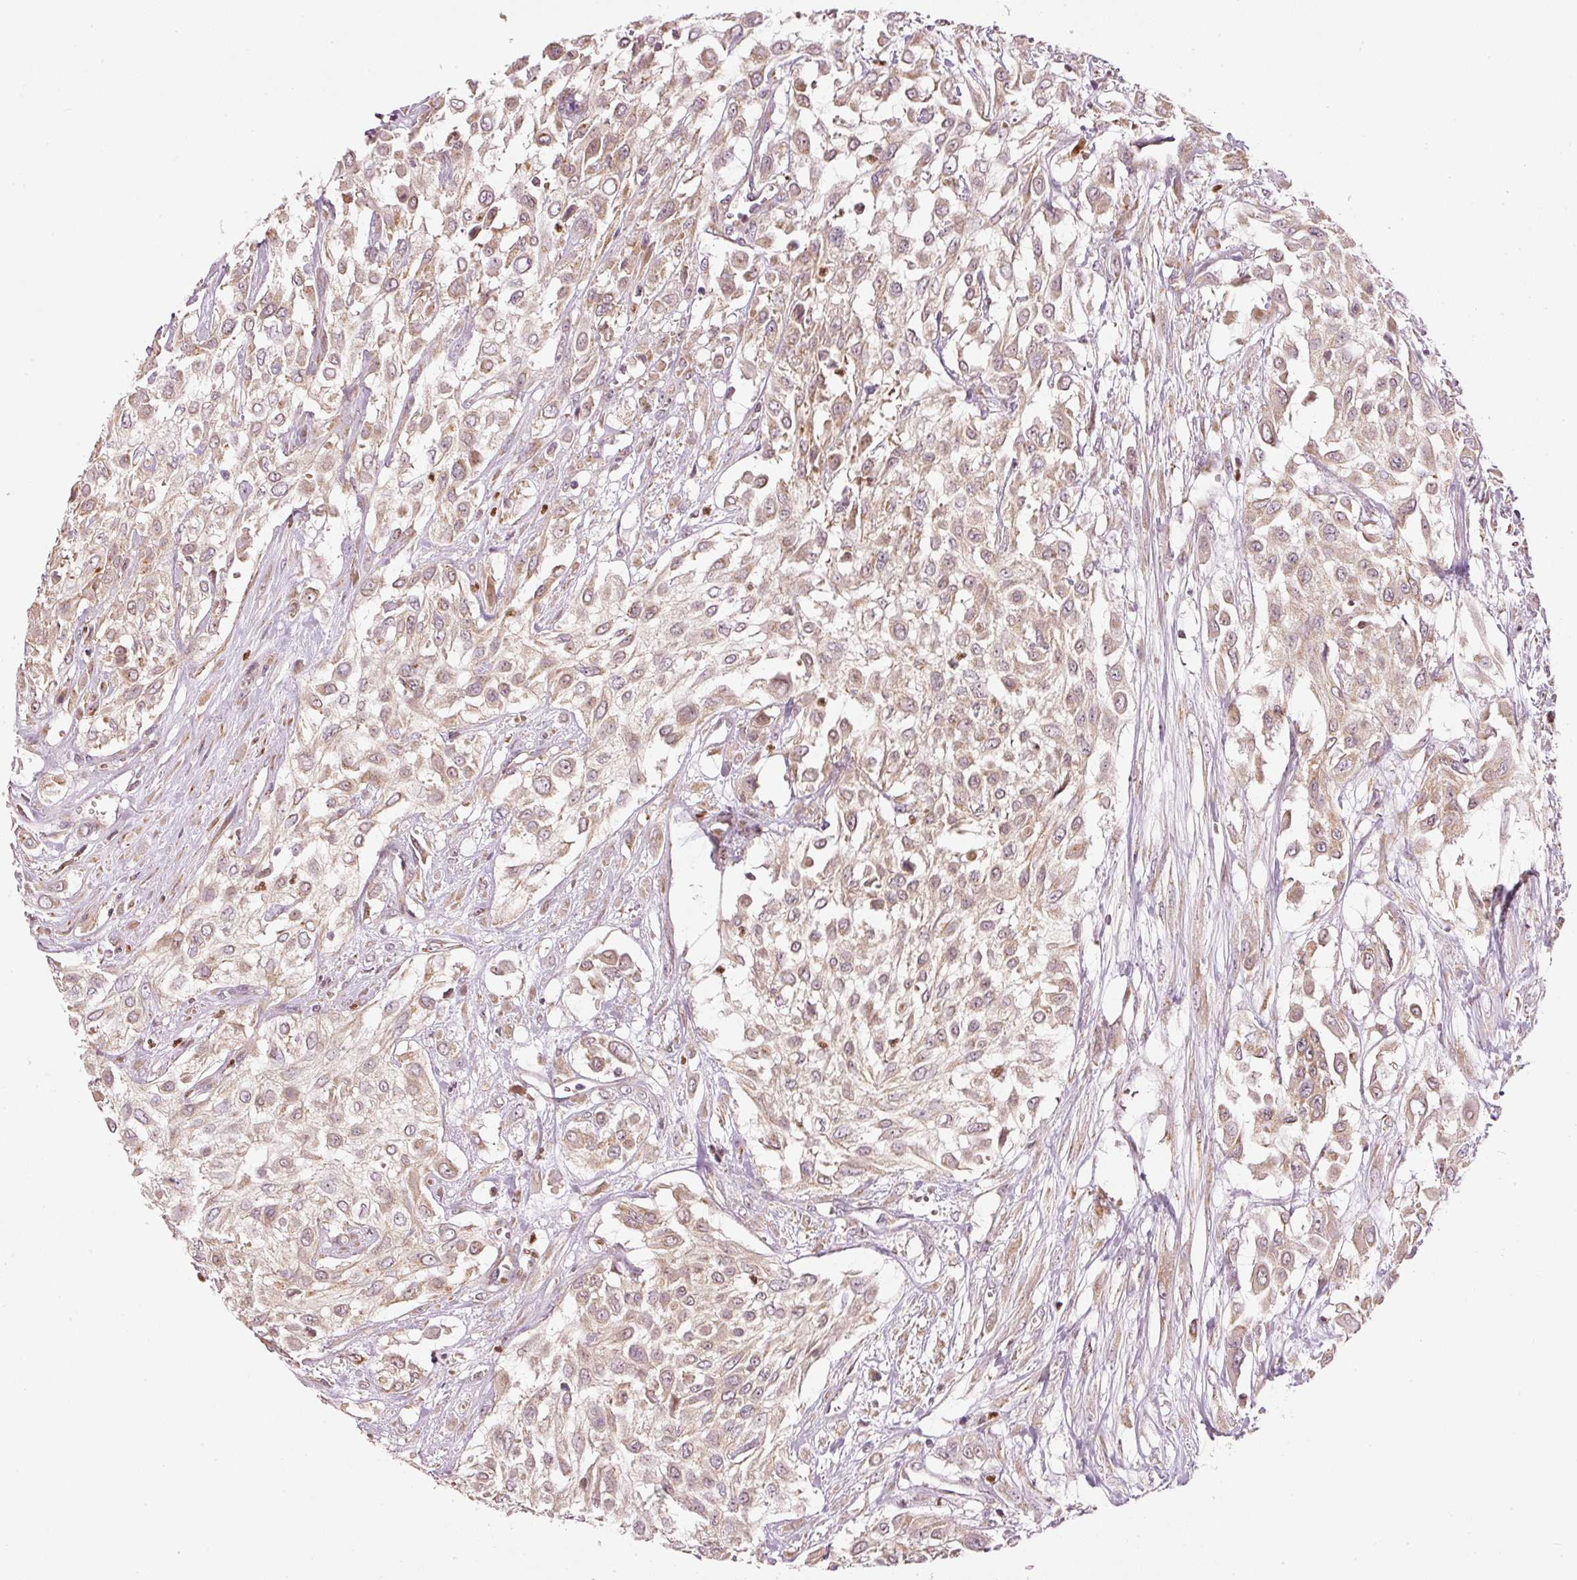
{"staining": {"intensity": "weak", "quantity": ">75%", "location": "cytoplasmic/membranous"}, "tissue": "urothelial cancer", "cell_type": "Tumor cells", "image_type": "cancer", "snomed": [{"axis": "morphology", "description": "Urothelial carcinoma, High grade"}, {"axis": "topography", "description": "Urinary bladder"}], "caption": "High-magnification brightfield microscopy of high-grade urothelial carcinoma stained with DAB (brown) and counterstained with hematoxylin (blue). tumor cells exhibit weak cytoplasmic/membranous staining is appreciated in about>75% of cells.", "gene": "MTHFD1L", "patient": {"sex": "male", "age": 57}}